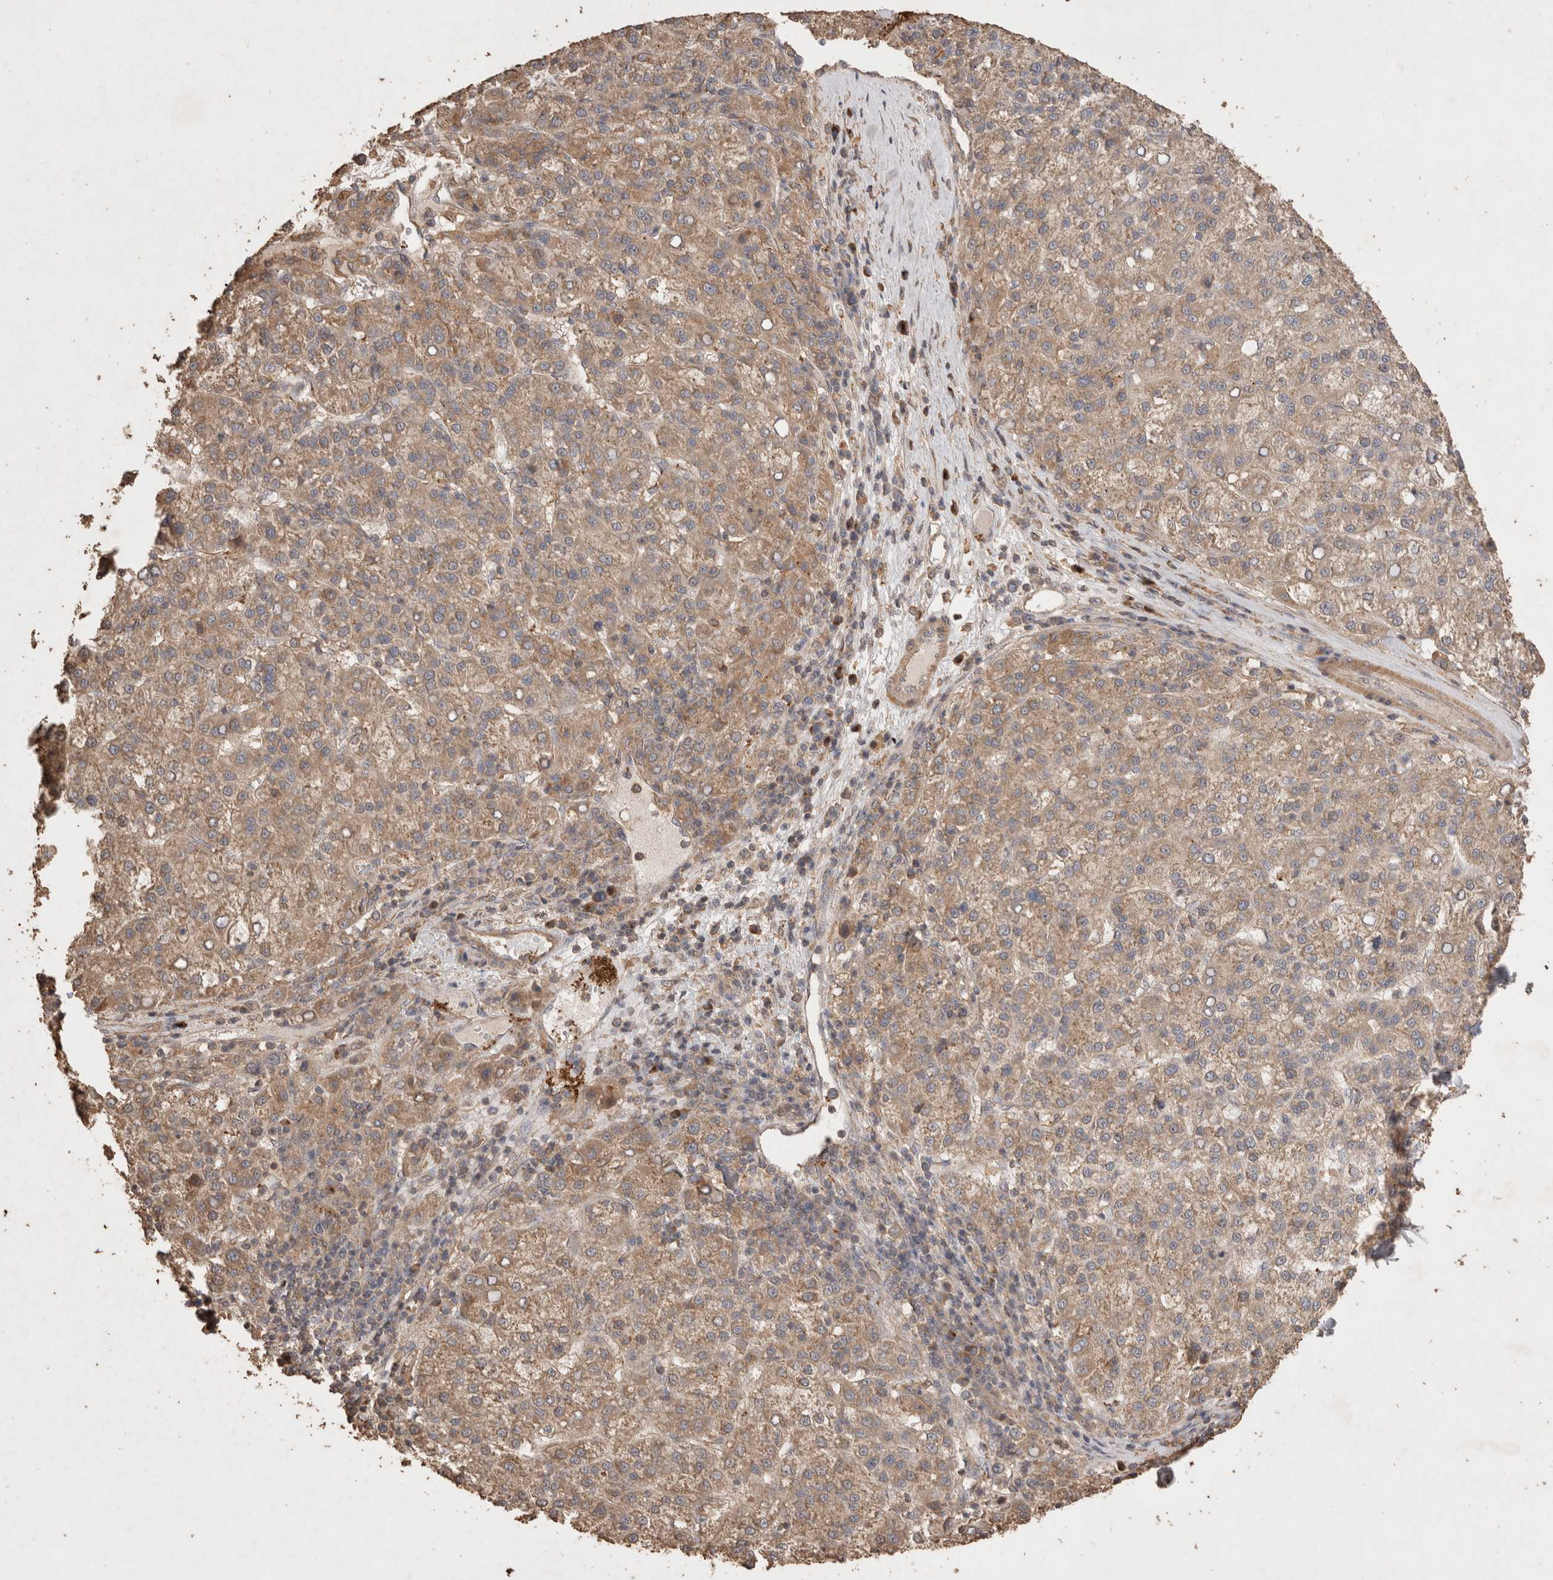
{"staining": {"intensity": "weak", "quantity": ">75%", "location": "cytoplasmic/membranous"}, "tissue": "liver cancer", "cell_type": "Tumor cells", "image_type": "cancer", "snomed": [{"axis": "morphology", "description": "Carcinoma, Hepatocellular, NOS"}, {"axis": "topography", "description": "Liver"}], "caption": "Immunohistochemistry histopathology image of hepatocellular carcinoma (liver) stained for a protein (brown), which displays low levels of weak cytoplasmic/membranous staining in about >75% of tumor cells.", "gene": "SNX31", "patient": {"sex": "female", "age": 58}}